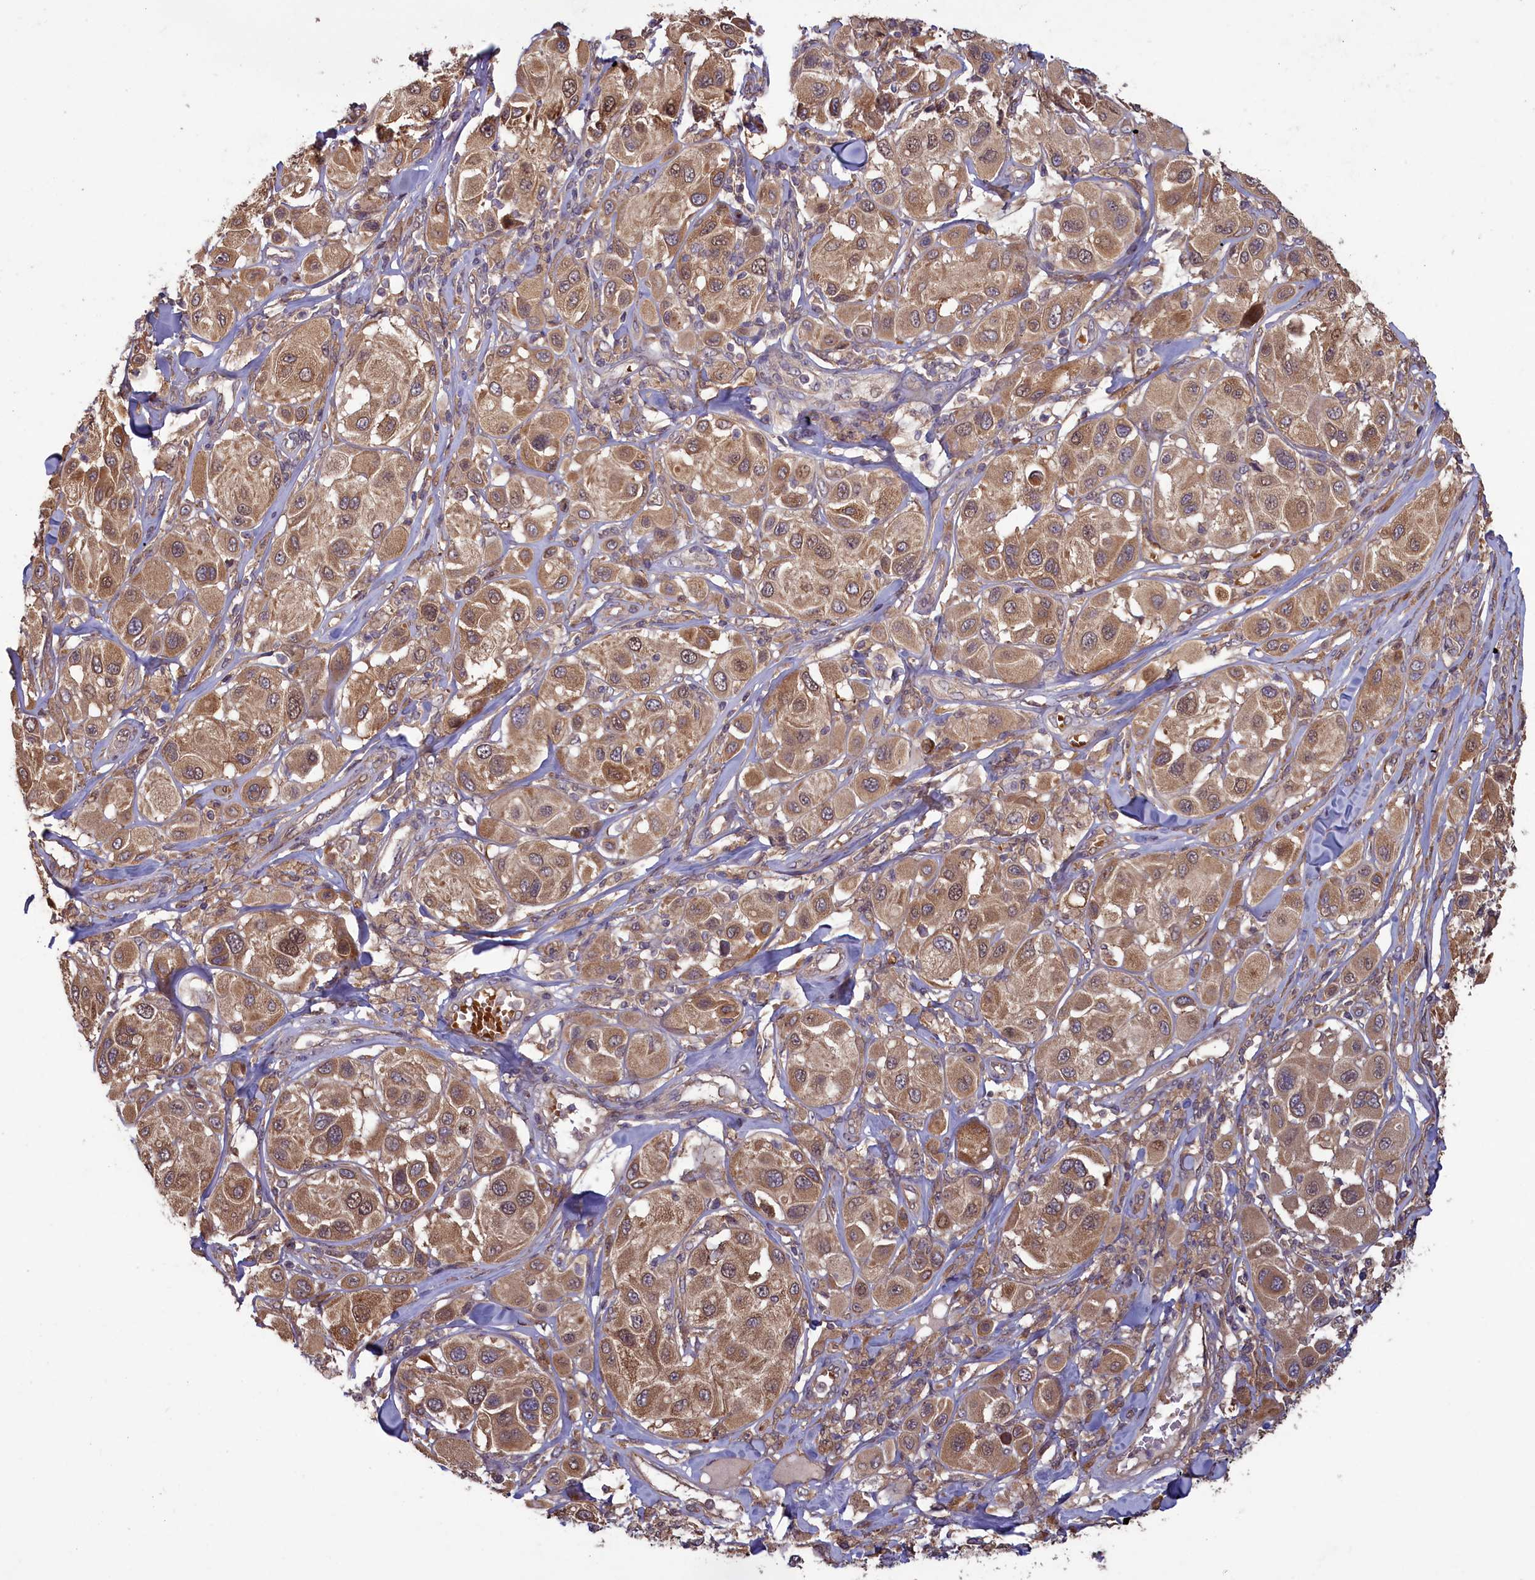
{"staining": {"intensity": "moderate", "quantity": ">75%", "location": "cytoplasmic/membranous,nuclear"}, "tissue": "melanoma", "cell_type": "Tumor cells", "image_type": "cancer", "snomed": [{"axis": "morphology", "description": "Malignant melanoma, Metastatic site"}, {"axis": "topography", "description": "Skin"}], "caption": "Brown immunohistochemical staining in human malignant melanoma (metastatic site) displays moderate cytoplasmic/membranous and nuclear staining in about >75% of tumor cells.", "gene": "CIAO2B", "patient": {"sex": "male", "age": 41}}